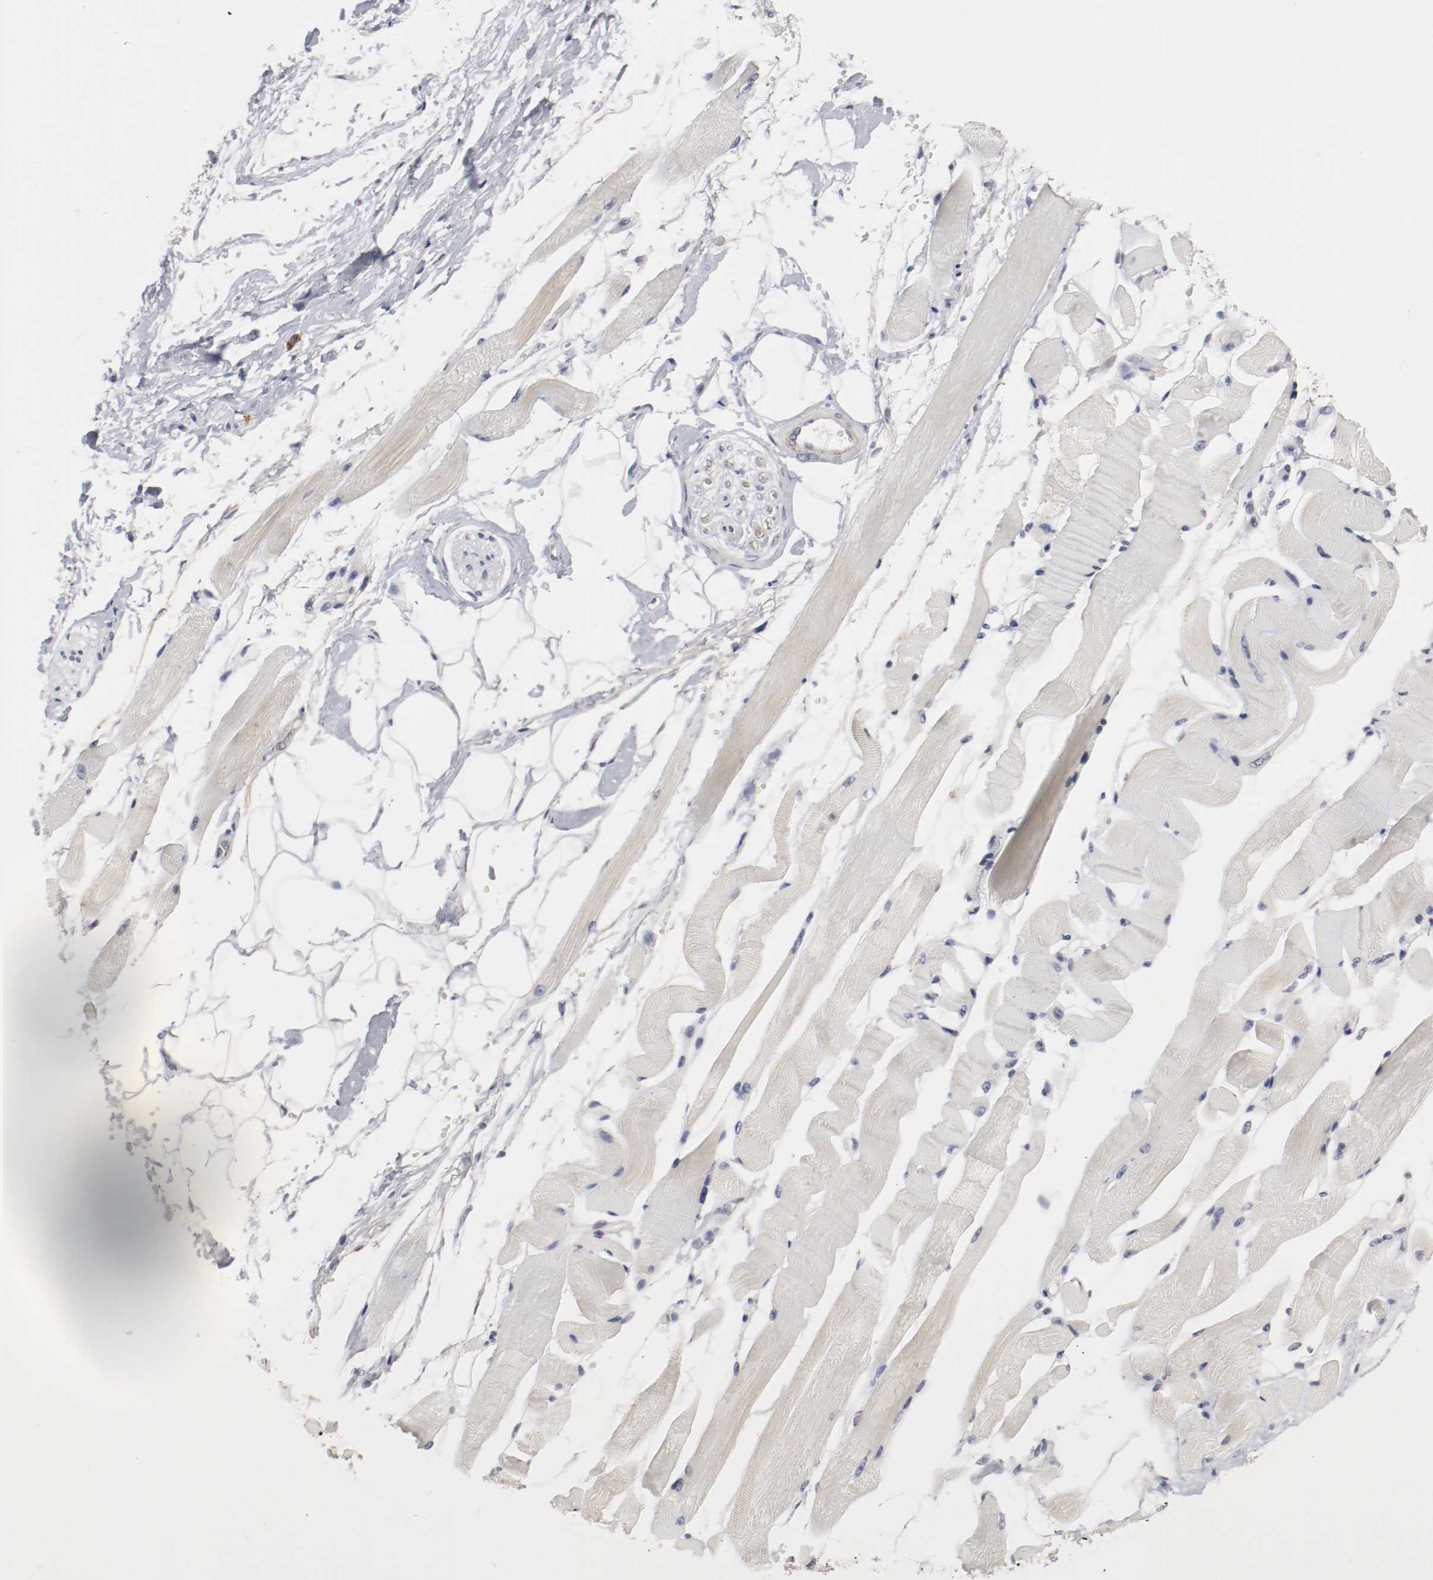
{"staining": {"intensity": "weak", "quantity": "25%-75%", "location": "cytoplasmic/membranous"}, "tissue": "skeletal muscle", "cell_type": "Myocytes", "image_type": "normal", "snomed": [{"axis": "morphology", "description": "Normal tissue, NOS"}, {"axis": "topography", "description": "Skeletal muscle"}, {"axis": "topography", "description": "Peripheral nerve tissue"}], "caption": "Immunohistochemical staining of unremarkable skeletal muscle reveals low levels of weak cytoplasmic/membranous staining in approximately 25%-75% of myocytes.", "gene": "KIT", "patient": {"sex": "female", "age": 84}}